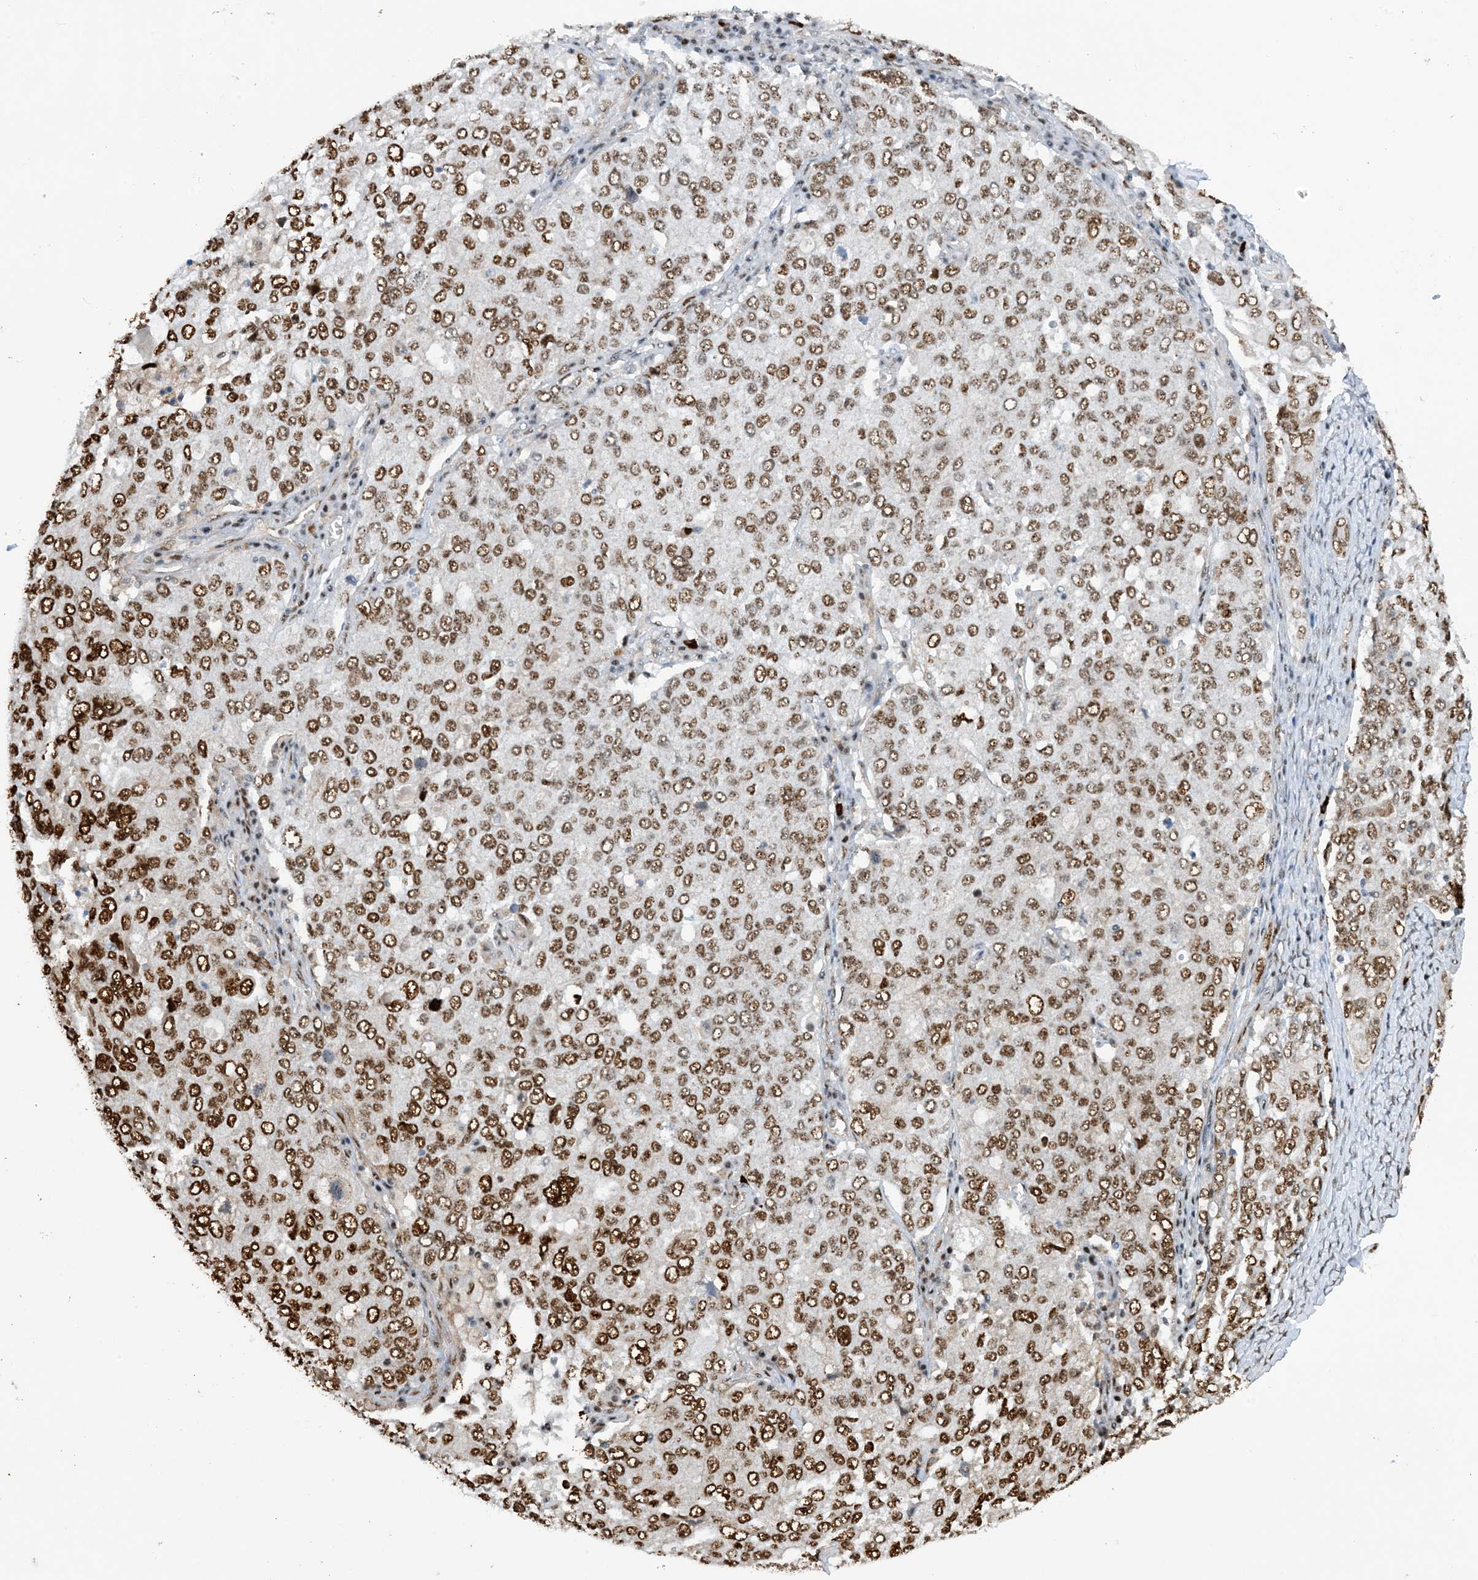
{"staining": {"intensity": "strong", "quantity": ">75%", "location": "nuclear"}, "tissue": "ovarian cancer", "cell_type": "Tumor cells", "image_type": "cancer", "snomed": [{"axis": "morphology", "description": "Carcinoma, endometroid"}, {"axis": "topography", "description": "Ovary"}], "caption": "IHC staining of endometroid carcinoma (ovarian), which demonstrates high levels of strong nuclear staining in approximately >75% of tumor cells indicating strong nuclear protein positivity. The staining was performed using DAB (3,3'-diaminobenzidine) (brown) for protein detection and nuclei were counterstained in hematoxylin (blue).", "gene": "HEMK1", "patient": {"sex": "female", "age": 62}}